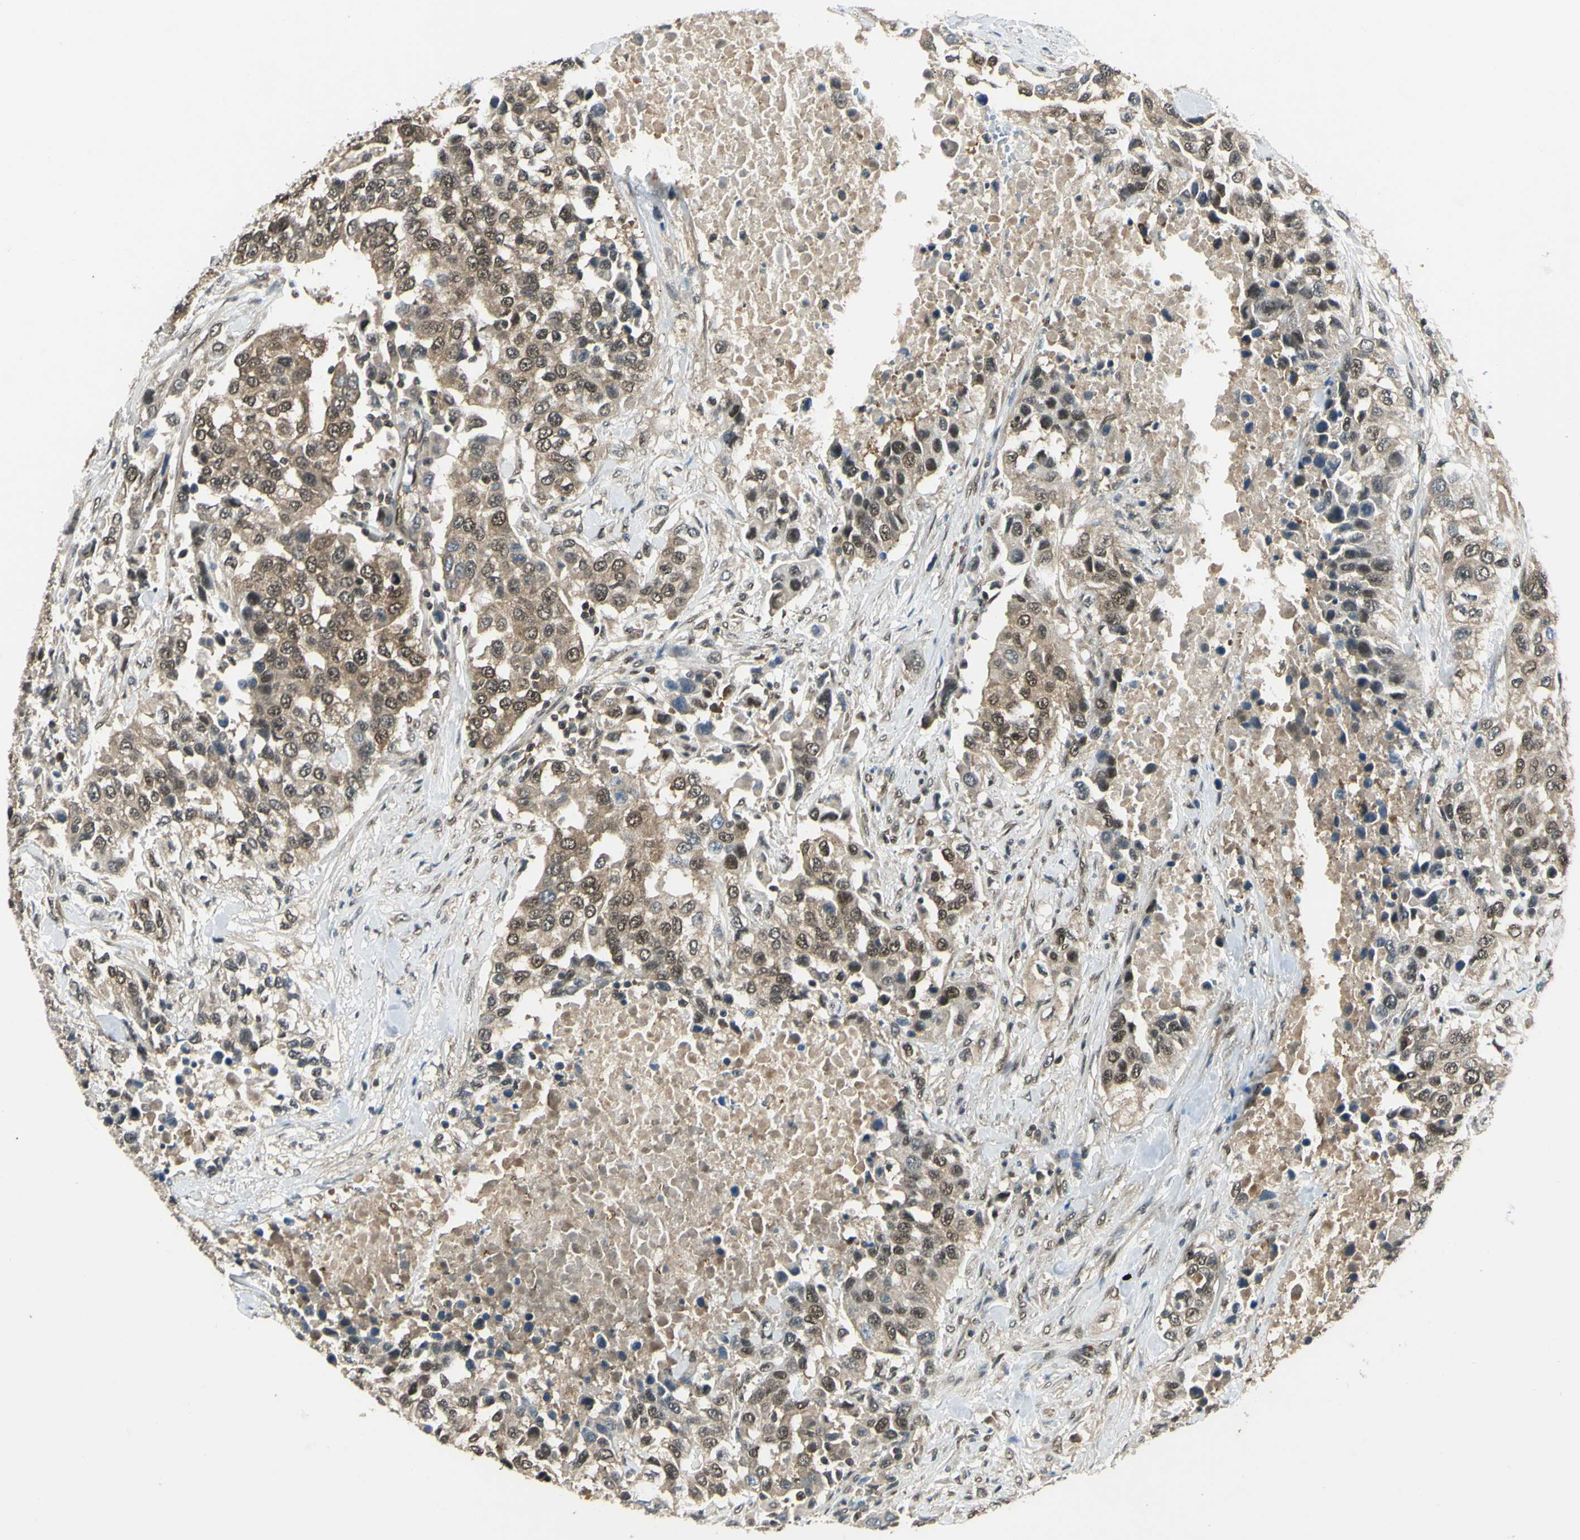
{"staining": {"intensity": "moderate", "quantity": ">75%", "location": "cytoplasmic/membranous"}, "tissue": "urothelial cancer", "cell_type": "Tumor cells", "image_type": "cancer", "snomed": [{"axis": "morphology", "description": "Urothelial carcinoma, High grade"}, {"axis": "topography", "description": "Urinary bladder"}], "caption": "This micrograph displays urothelial carcinoma (high-grade) stained with IHC to label a protein in brown. The cytoplasmic/membranous of tumor cells show moderate positivity for the protein. Nuclei are counter-stained blue.", "gene": "PSMD5", "patient": {"sex": "female", "age": 80}}